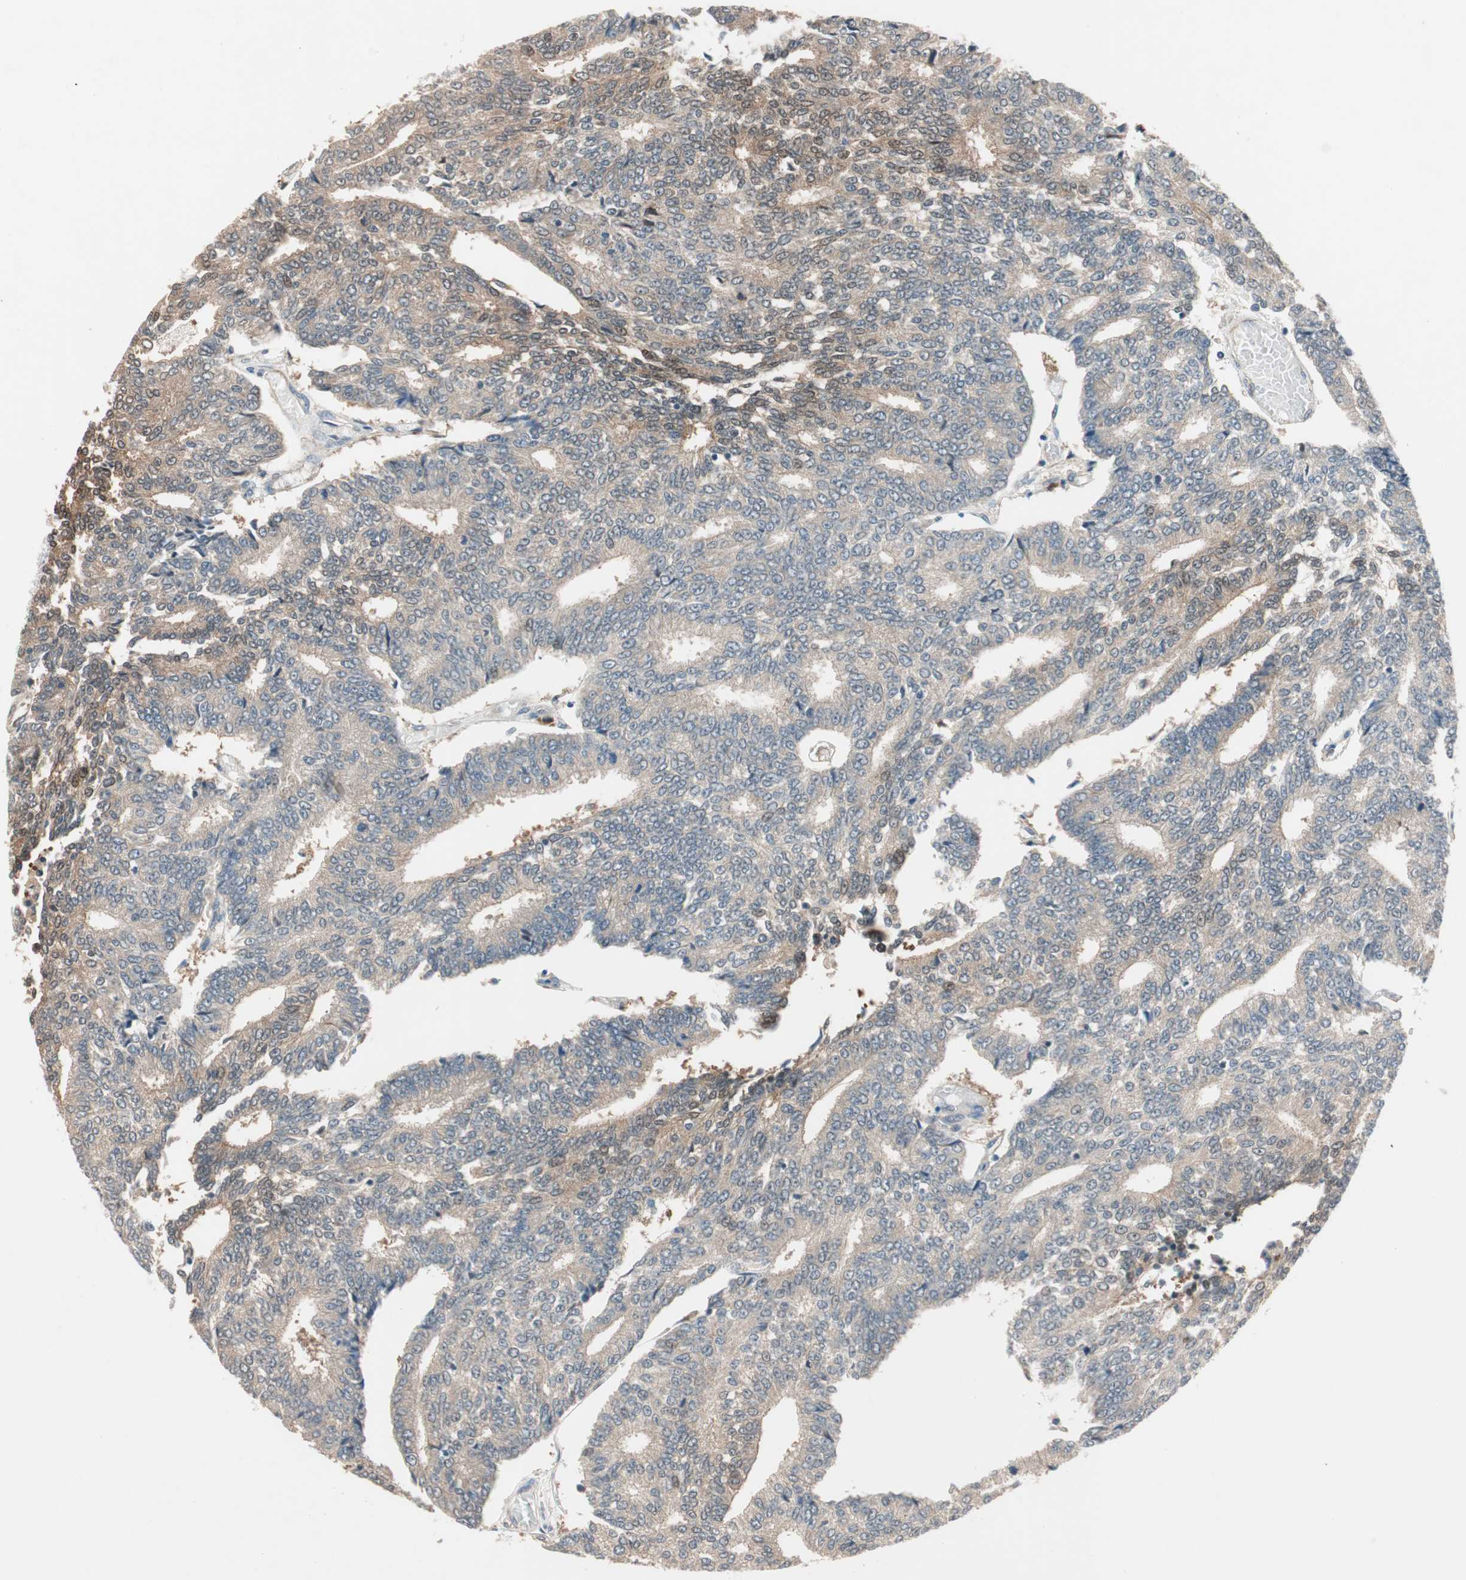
{"staining": {"intensity": "weak", "quantity": "25%-75%", "location": "cytoplasmic/membranous"}, "tissue": "prostate cancer", "cell_type": "Tumor cells", "image_type": "cancer", "snomed": [{"axis": "morphology", "description": "Adenocarcinoma, High grade"}, {"axis": "topography", "description": "Prostate"}], "caption": "The immunohistochemical stain labels weak cytoplasmic/membranous staining in tumor cells of prostate cancer (adenocarcinoma (high-grade)) tissue.", "gene": "PIK3R3", "patient": {"sex": "male", "age": 55}}